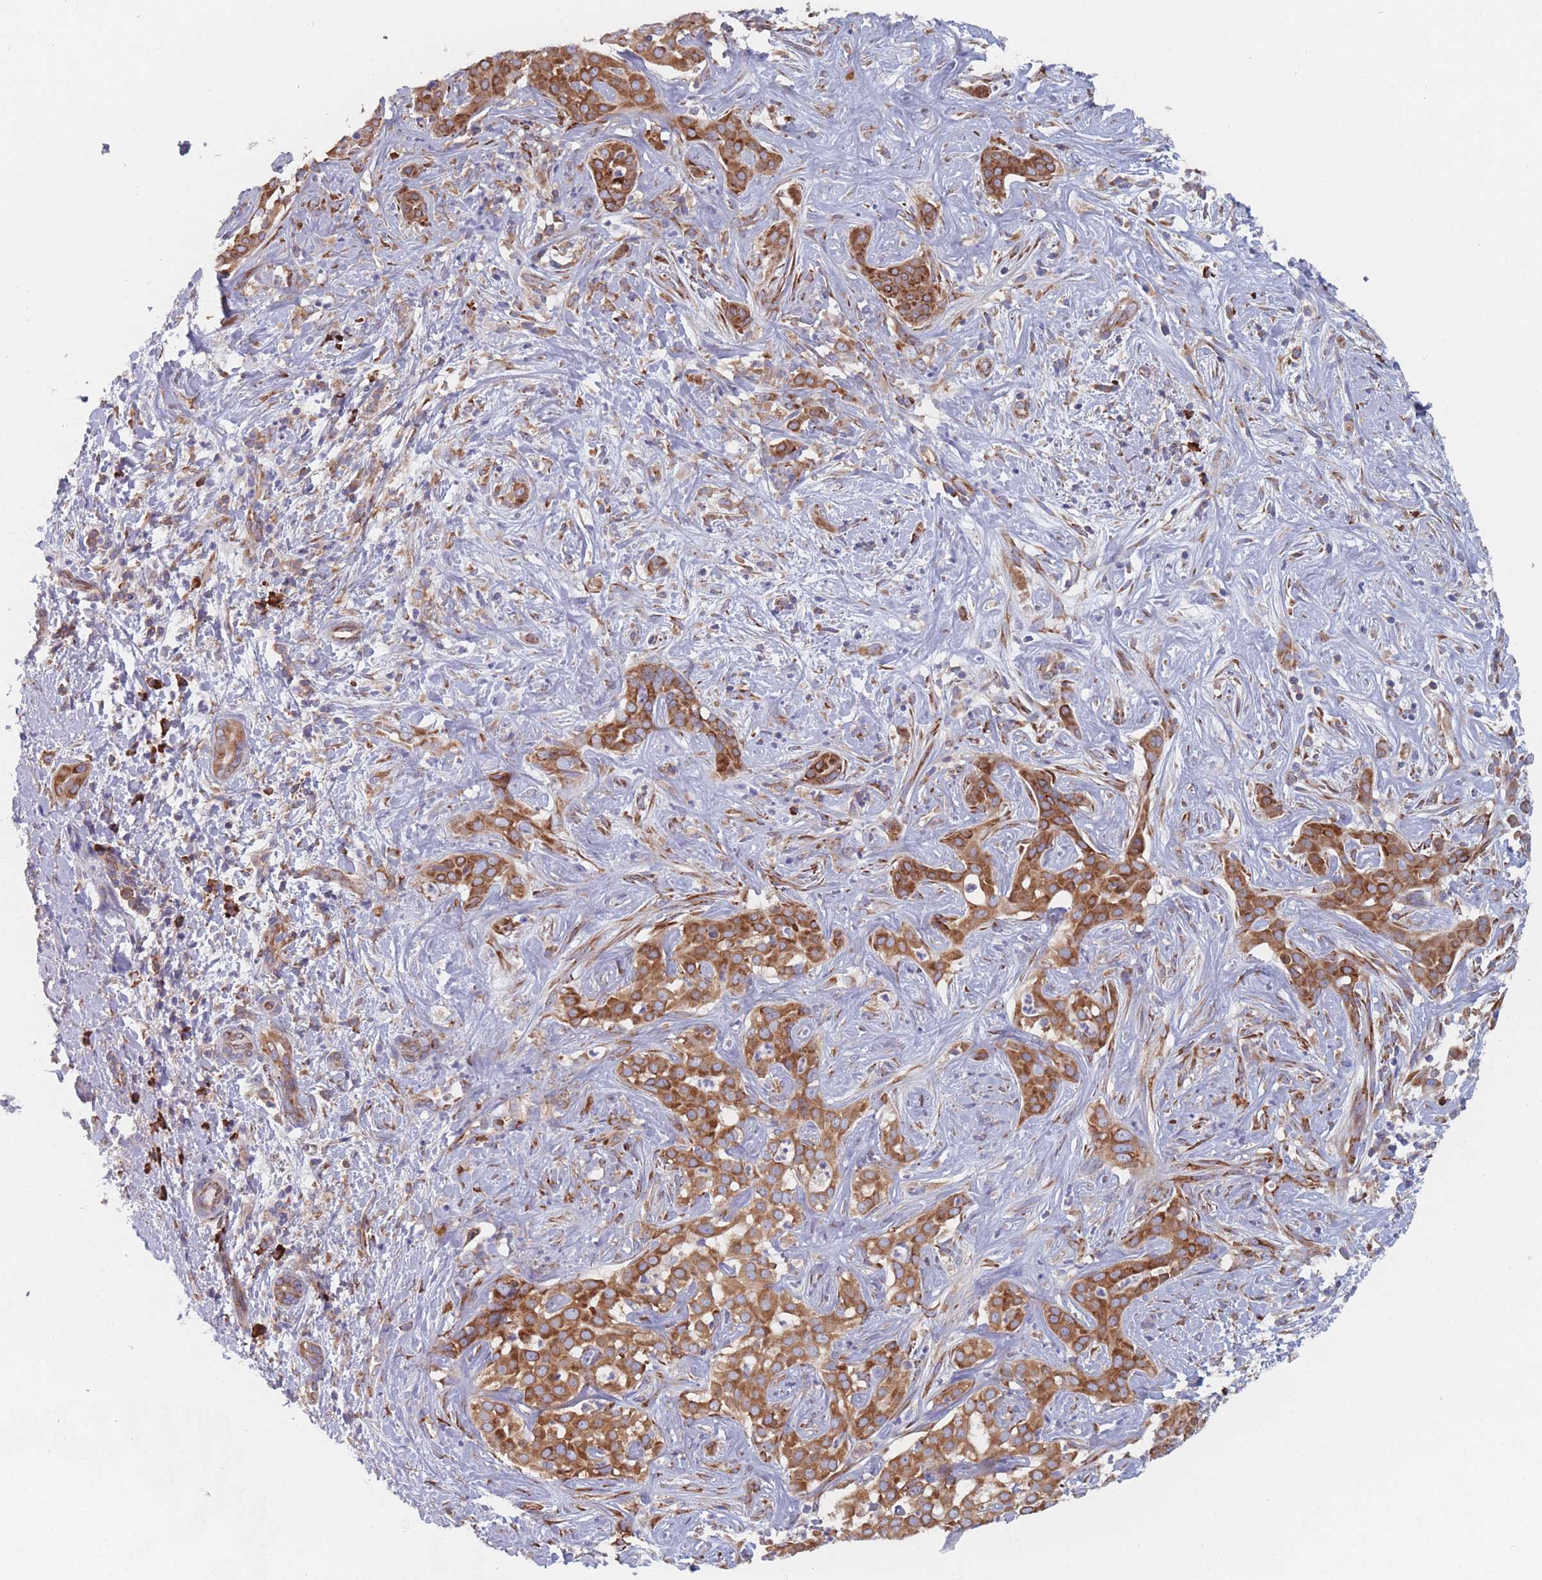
{"staining": {"intensity": "moderate", "quantity": ">75%", "location": "cytoplasmic/membranous"}, "tissue": "liver cancer", "cell_type": "Tumor cells", "image_type": "cancer", "snomed": [{"axis": "morphology", "description": "Cholangiocarcinoma"}, {"axis": "topography", "description": "Liver"}], "caption": "Immunohistochemical staining of human liver cholangiocarcinoma shows medium levels of moderate cytoplasmic/membranous protein staining in approximately >75% of tumor cells. (brown staining indicates protein expression, while blue staining denotes nuclei).", "gene": "EEF1B2", "patient": {"sex": "male", "age": 67}}